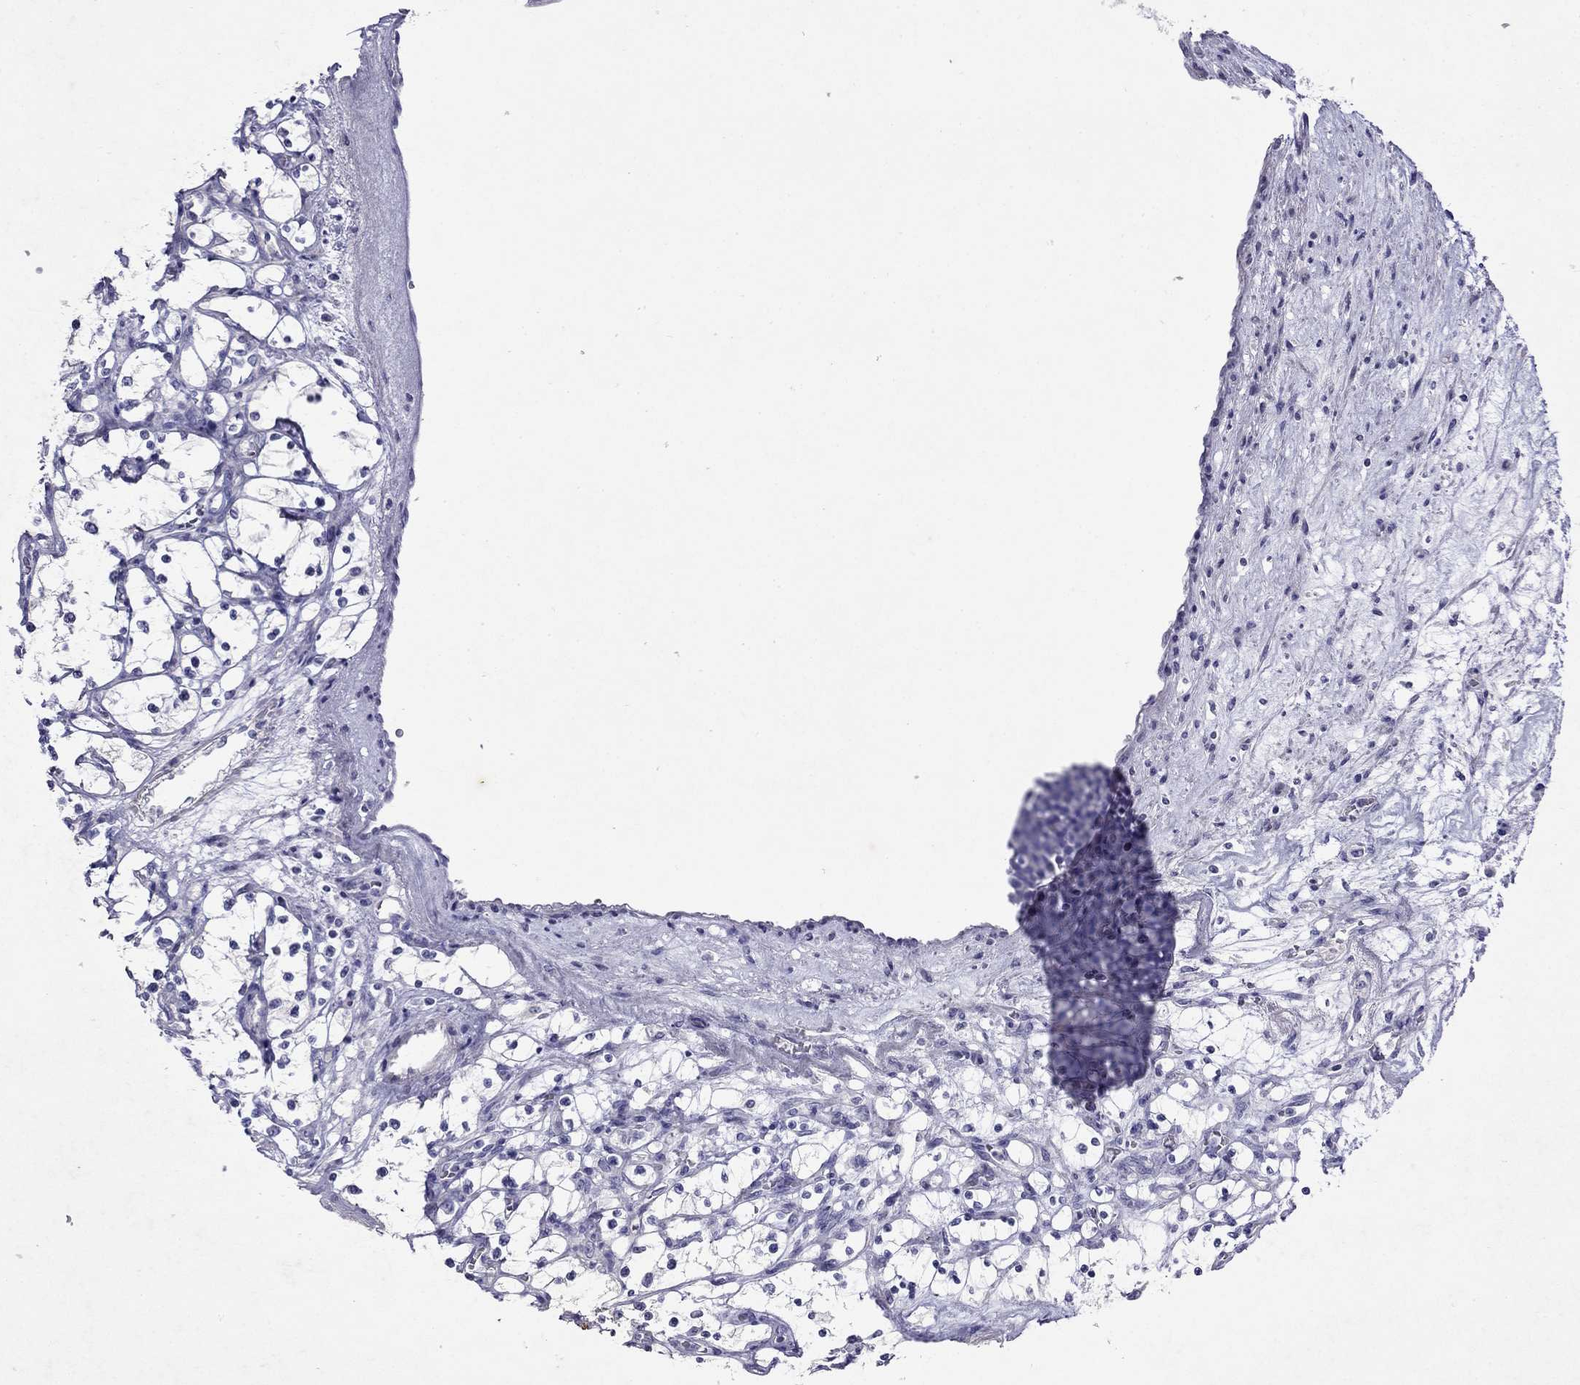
{"staining": {"intensity": "negative", "quantity": "none", "location": "none"}, "tissue": "renal cancer", "cell_type": "Tumor cells", "image_type": "cancer", "snomed": [{"axis": "morphology", "description": "Adenocarcinoma, NOS"}, {"axis": "topography", "description": "Kidney"}], "caption": "Immunohistochemical staining of human renal adenocarcinoma demonstrates no significant expression in tumor cells.", "gene": "GNAT3", "patient": {"sex": "female", "age": 69}}